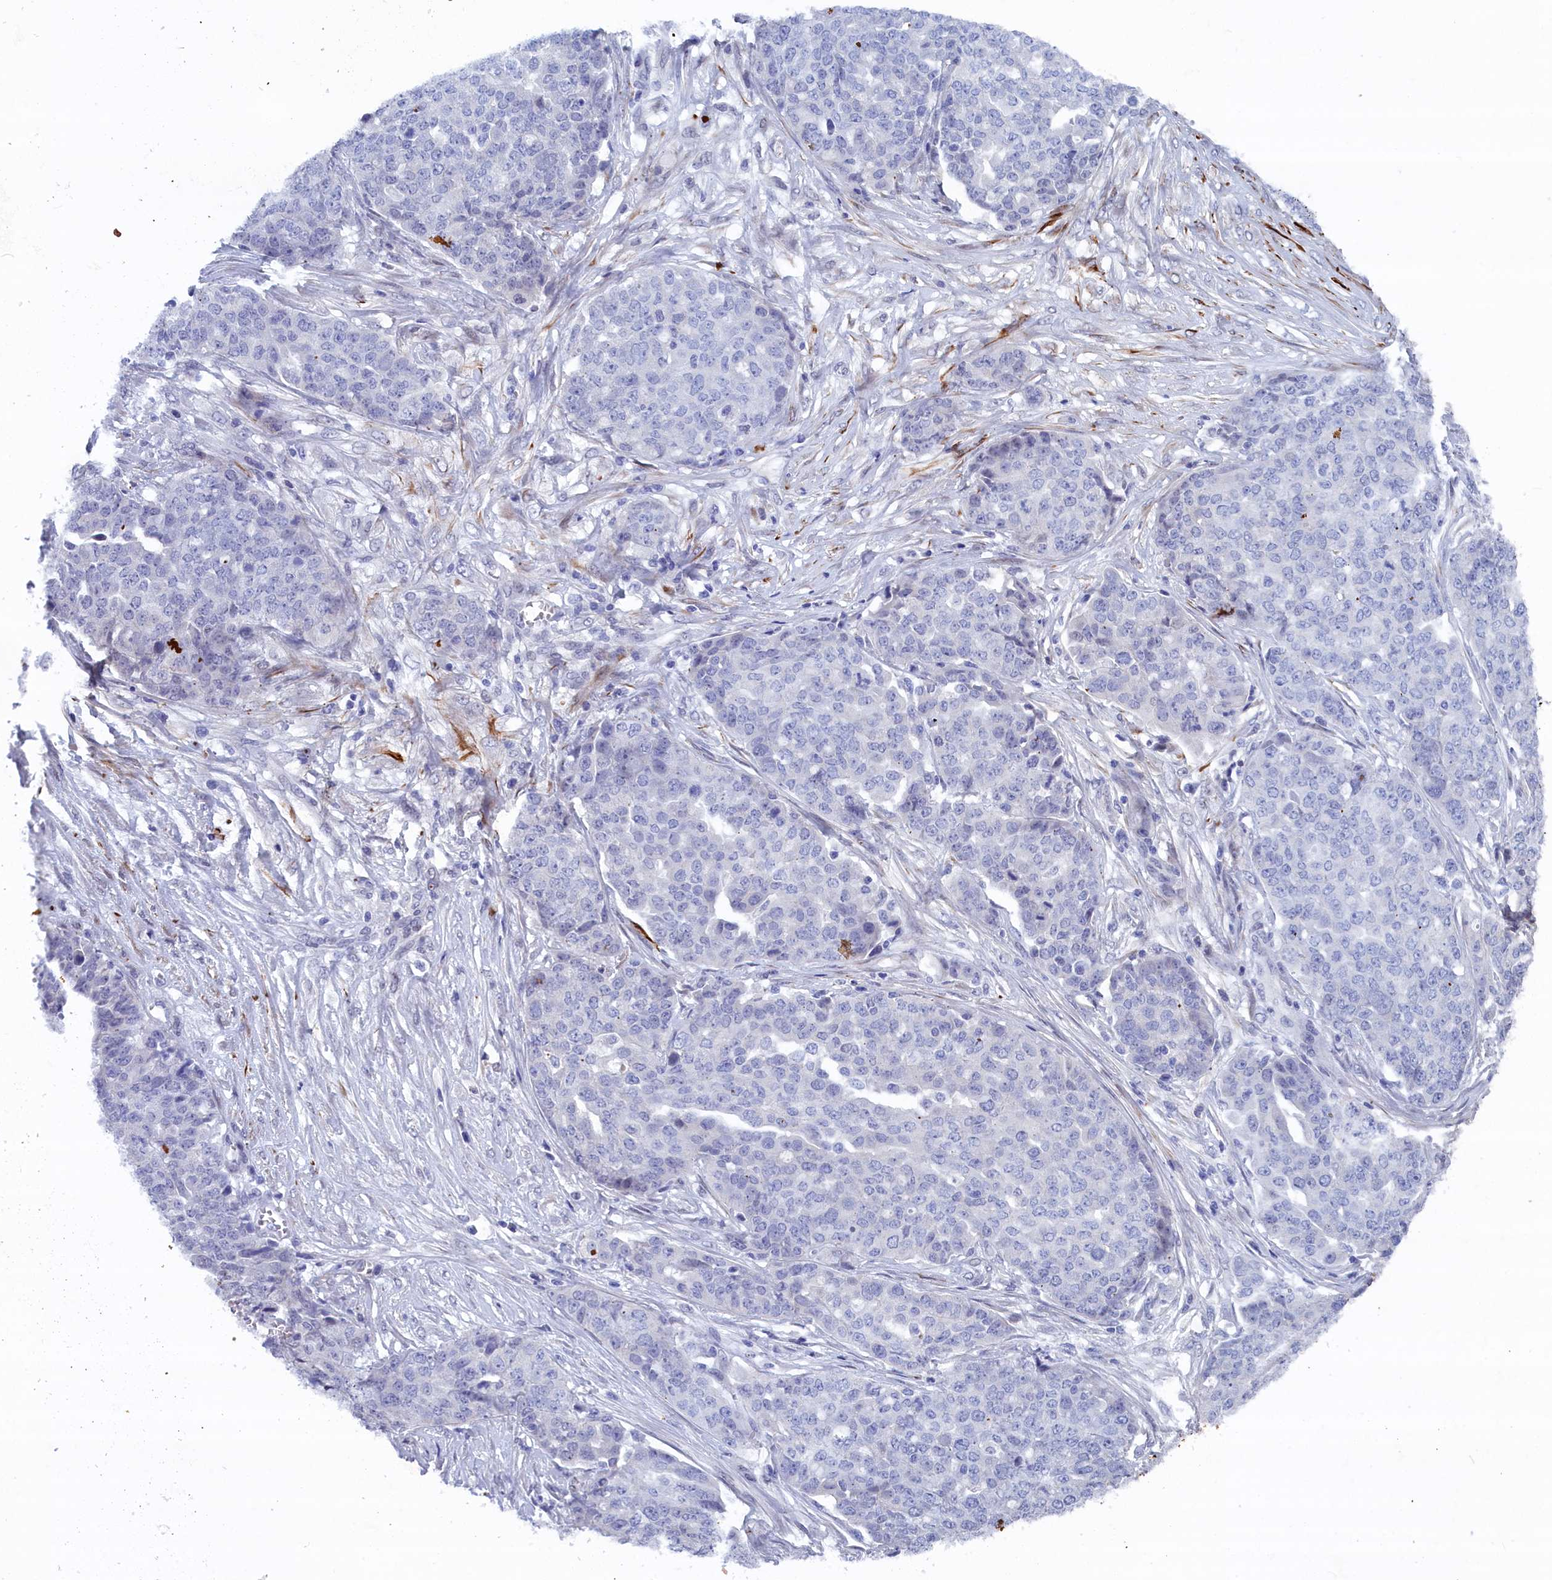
{"staining": {"intensity": "negative", "quantity": "none", "location": "none"}, "tissue": "ovarian cancer", "cell_type": "Tumor cells", "image_type": "cancer", "snomed": [{"axis": "morphology", "description": "Cystadenocarcinoma, serous, NOS"}, {"axis": "topography", "description": "Soft tissue"}, {"axis": "topography", "description": "Ovary"}], "caption": "The histopathology image demonstrates no significant staining in tumor cells of serous cystadenocarcinoma (ovarian).", "gene": "WDR83", "patient": {"sex": "female", "age": 57}}